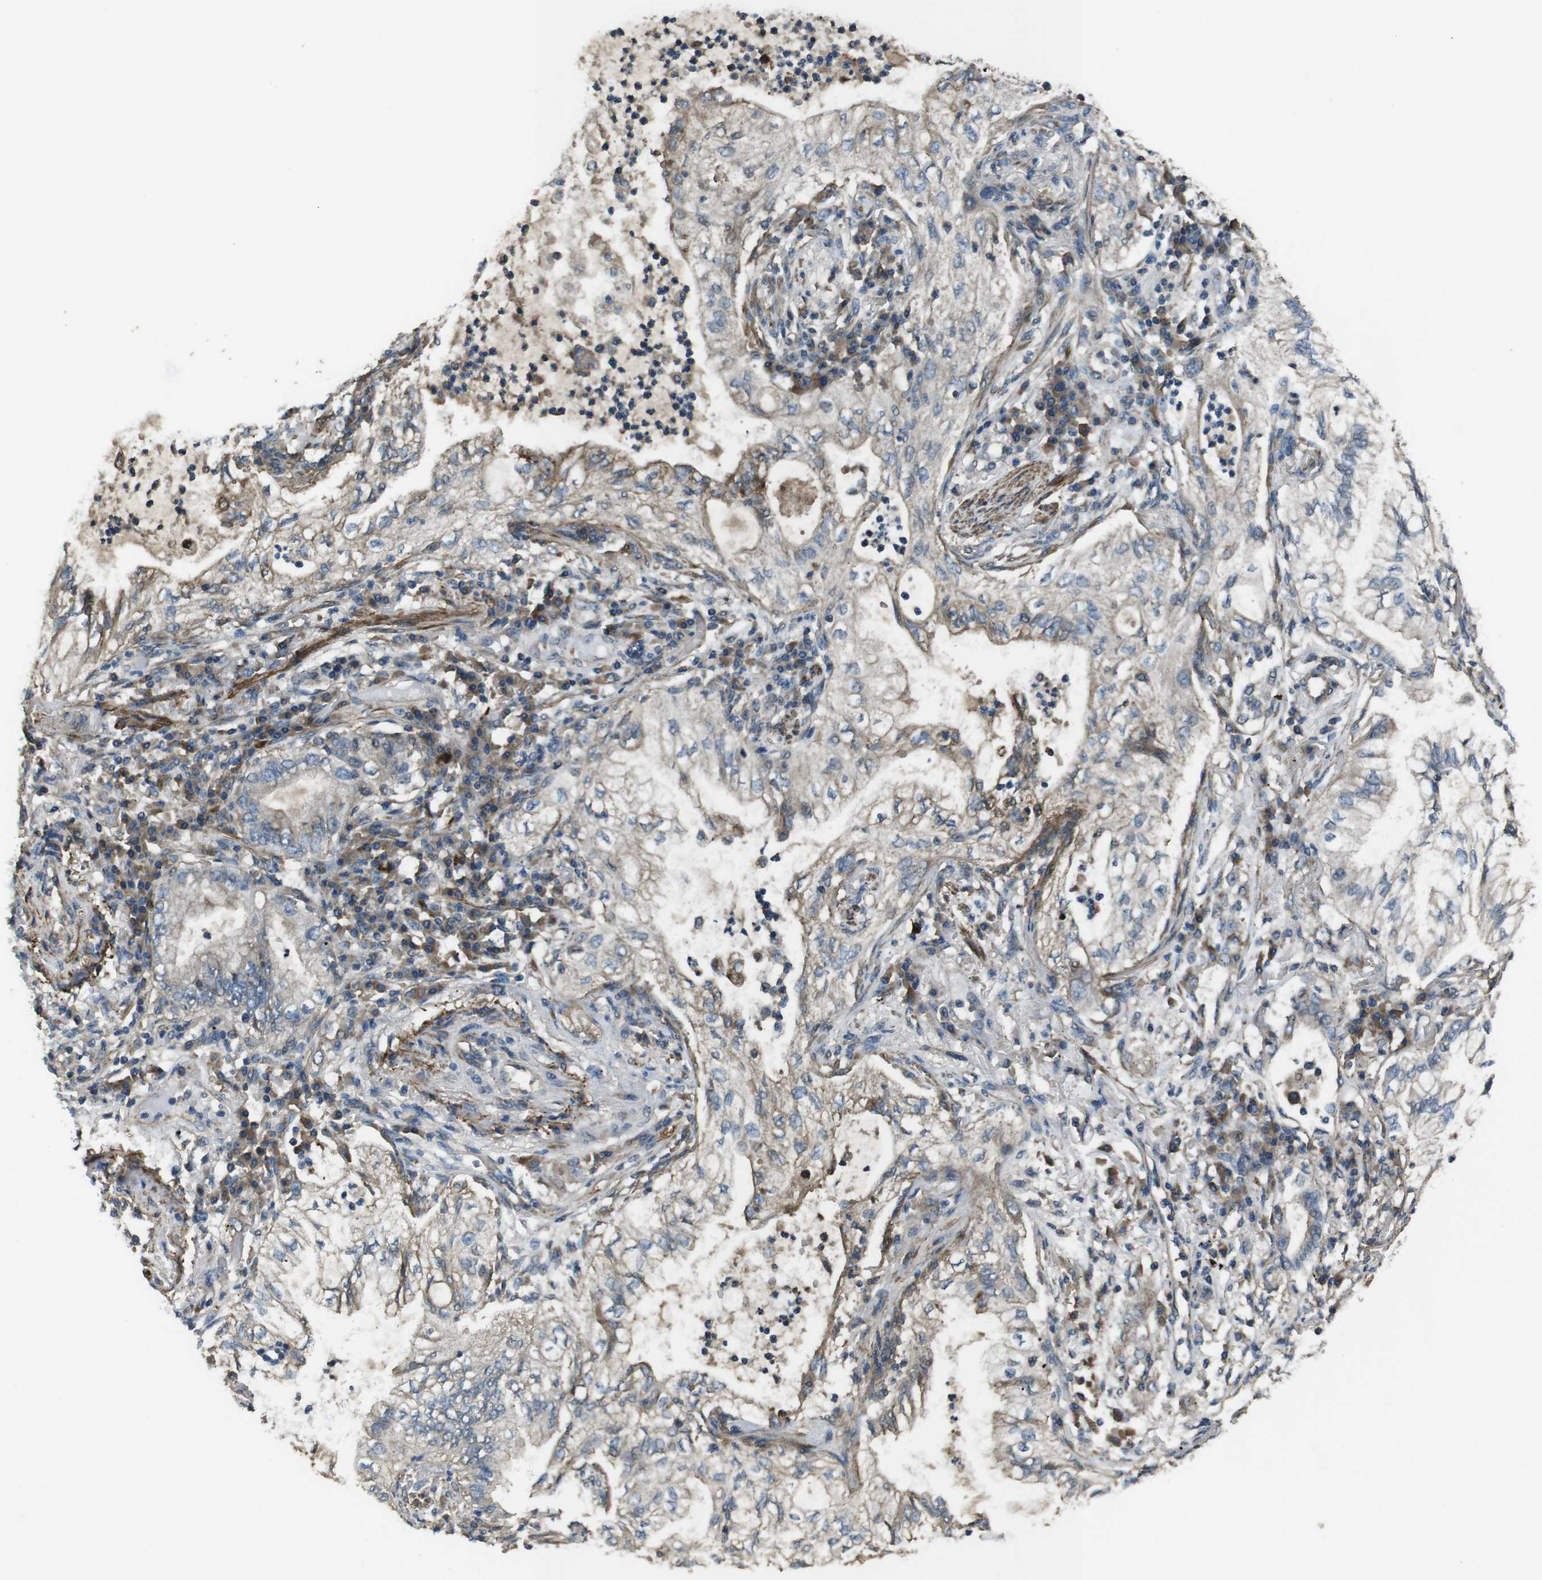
{"staining": {"intensity": "moderate", "quantity": "<25%", "location": "cytoplasmic/membranous"}, "tissue": "lung cancer", "cell_type": "Tumor cells", "image_type": "cancer", "snomed": [{"axis": "morphology", "description": "Normal tissue, NOS"}, {"axis": "morphology", "description": "Adenocarcinoma, NOS"}, {"axis": "topography", "description": "Bronchus"}, {"axis": "topography", "description": "Lung"}], "caption": "Protein staining of lung adenocarcinoma tissue shows moderate cytoplasmic/membranous staining in approximately <25% of tumor cells.", "gene": "FUT2", "patient": {"sex": "female", "age": 70}}